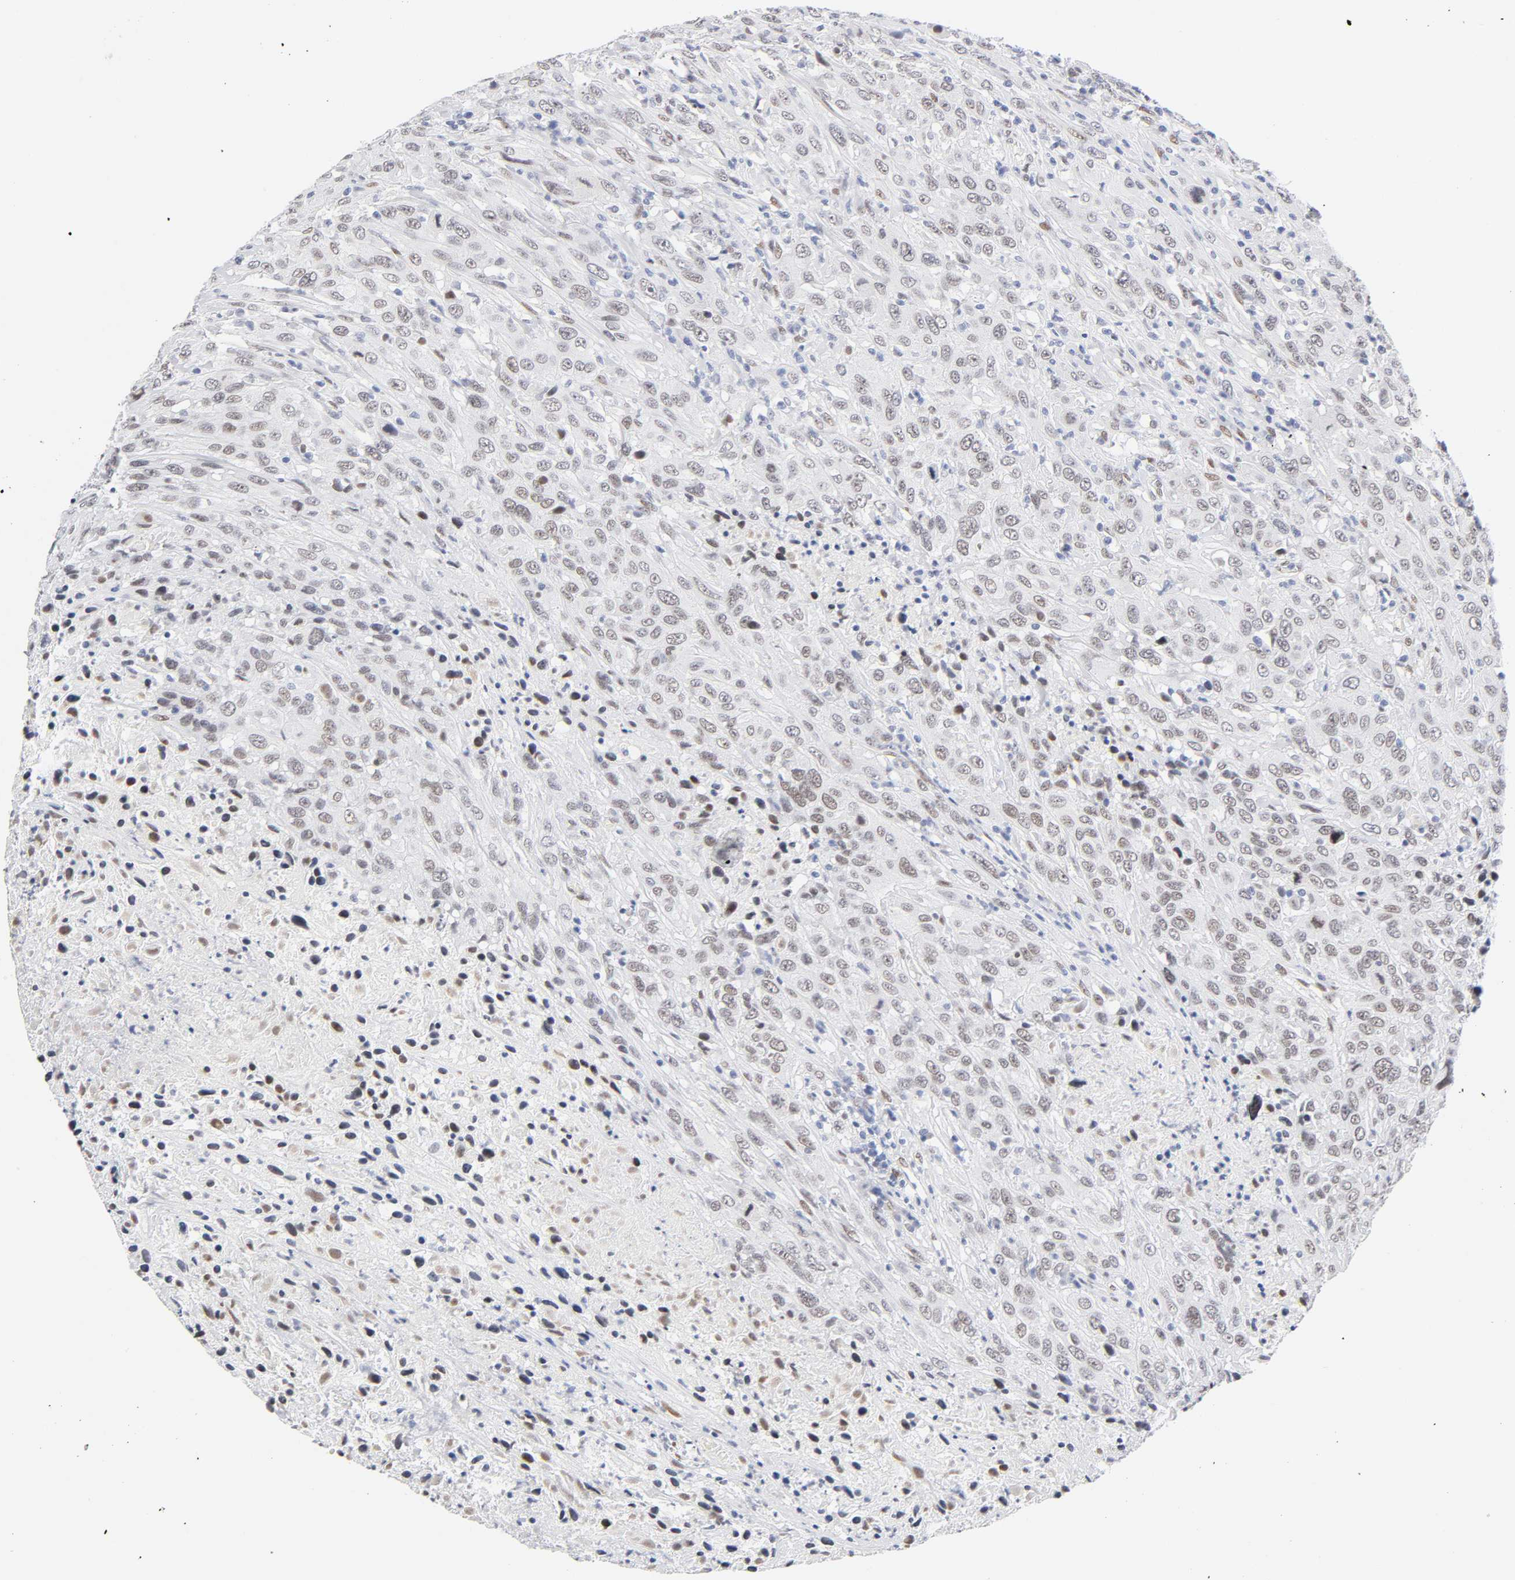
{"staining": {"intensity": "weak", "quantity": ">75%", "location": "nuclear"}, "tissue": "urothelial cancer", "cell_type": "Tumor cells", "image_type": "cancer", "snomed": [{"axis": "morphology", "description": "Urothelial carcinoma, High grade"}, {"axis": "topography", "description": "Urinary bladder"}], "caption": "Immunohistochemistry (IHC) micrograph of human urothelial carcinoma (high-grade) stained for a protein (brown), which displays low levels of weak nuclear staining in about >75% of tumor cells.", "gene": "NFIC", "patient": {"sex": "male", "age": 61}}